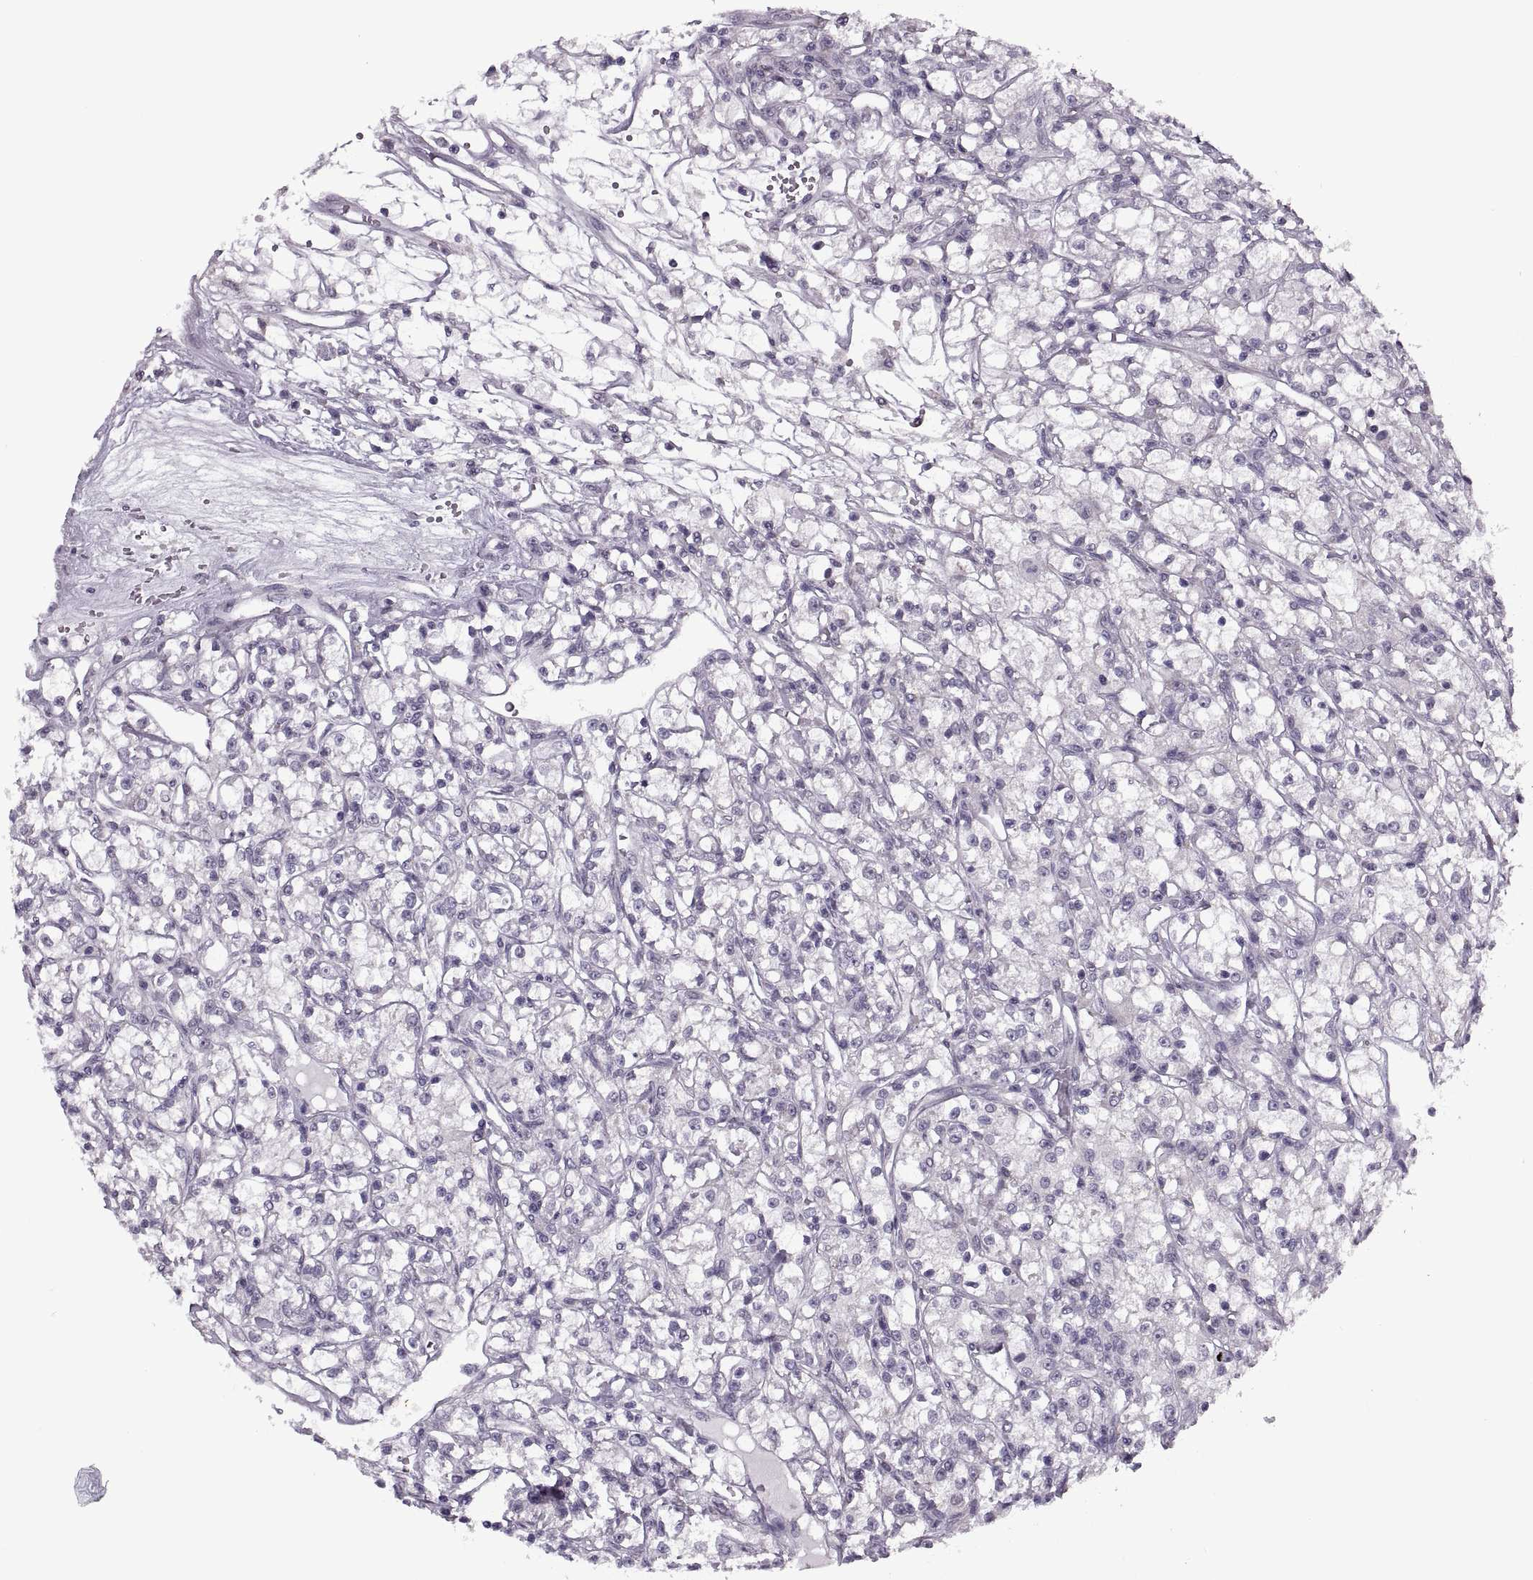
{"staining": {"intensity": "negative", "quantity": "none", "location": "none"}, "tissue": "renal cancer", "cell_type": "Tumor cells", "image_type": "cancer", "snomed": [{"axis": "morphology", "description": "Adenocarcinoma, NOS"}, {"axis": "topography", "description": "Kidney"}], "caption": "Immunohistochemistry (IHC) micrograph of neoplastic tissue: human renal cancer (adenocarcinoma) stained with DAB (3,3'-diaminobenzidine) displays no significant protein expression in tumor cells.", "gene": "PRSS37", "patient": {"sex": "female", "age": 59}}